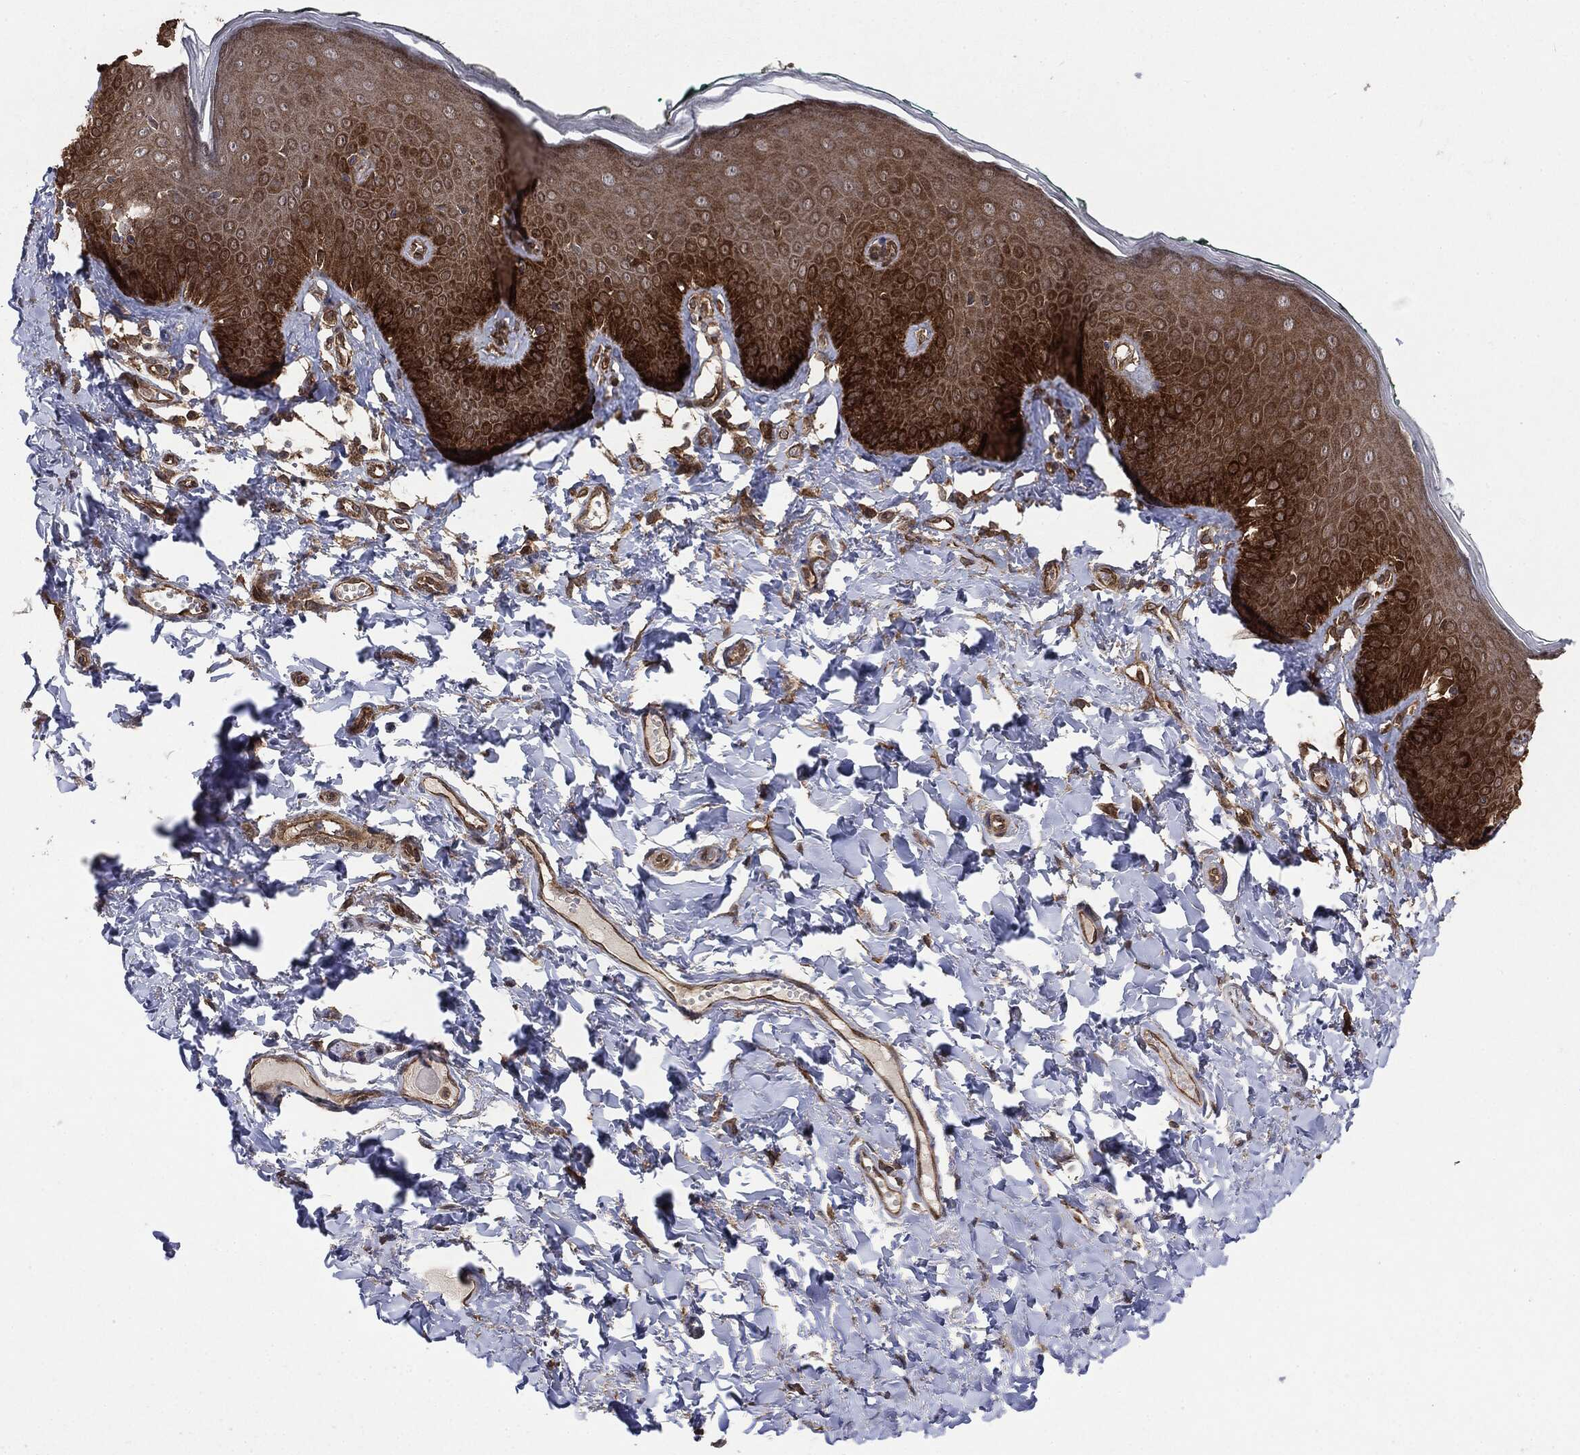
{"staining": {"intensity": "strong", "quantity": "25%-75%", "location": "cytoplasmic/membranous,nuclear"}, "tissue": "vagina", "cell_type": "Squamous epithelial cells", "image_type": "normal", "snomed": [{"axis": "morphology", "description": "Normal tissue, NOS"}, {"axis": "topography", "description": "Vagina"}], "caption": "Vagina stained with DAB (3,3'-diaminobenzidine) immunohistochemistry (IHC) exhibits high levels of strong cytoplasmic/membranous,nuclear expression in about 25%-75% of squamous epithelial cells. Using DAB (brown) and hematoxylin (blue) stains, captured at high magnification using brightfield microscopy.", "gene": "NME1", "patient": {"sex": "female", "age": 66}}